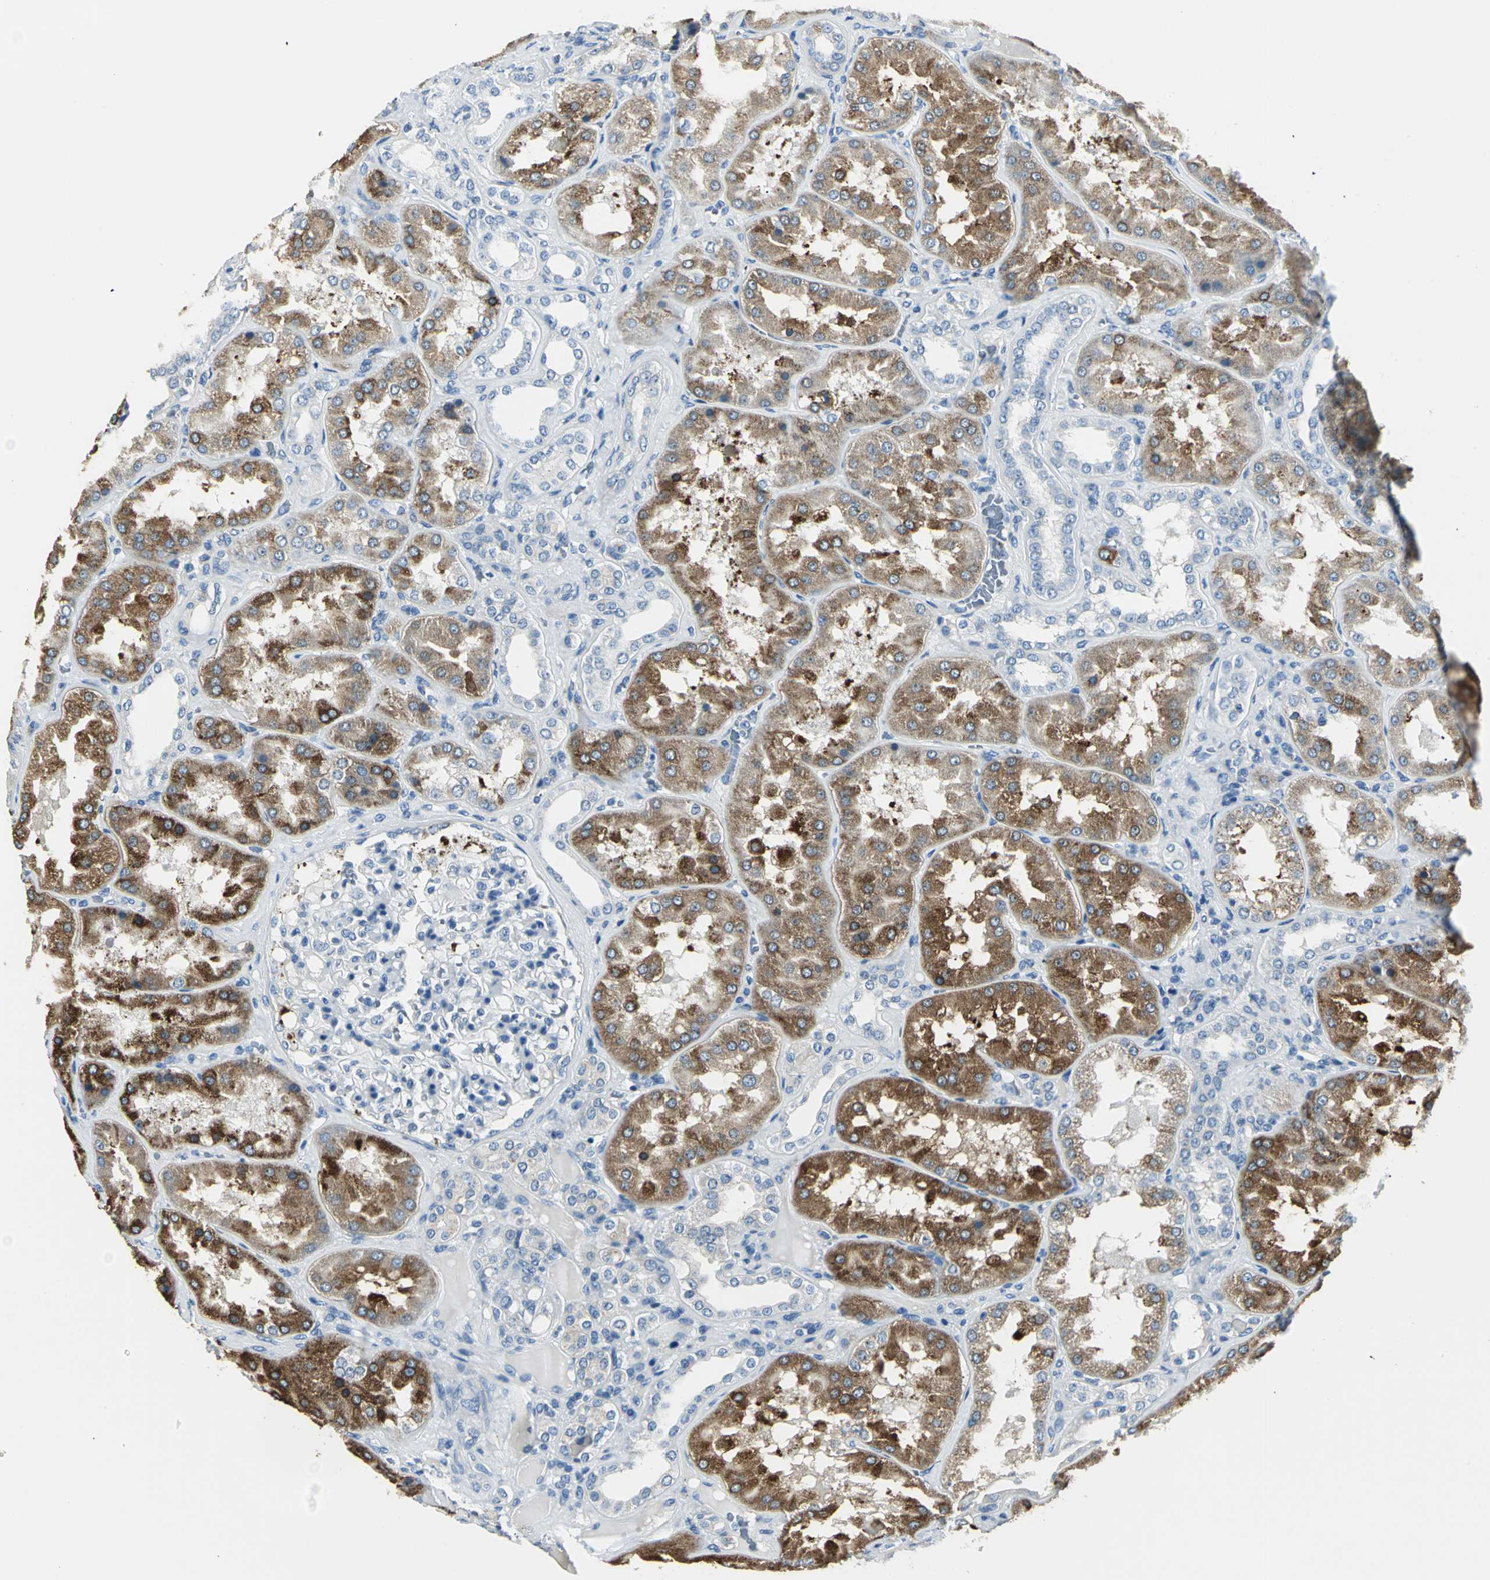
{"staining": {"intensity": "negative", "quantity": "none", "location": "none"}, "tissue": "kidney", "cell_type": "Cells in glomeruli", "image_type": "normal", "snomed": [{"axis": "morphology", "description": "Normal tissue, NOS"}, {"axis": "topography", "description": "Kidney"}], "caption": "A high-resolution histopathology image shows immunohistochemistry staining of benign kidney, which displays no significant staining in cells in glomeruli.", "gene": "B3GNT2", "patient": {"sex": "female", "age": 56}}